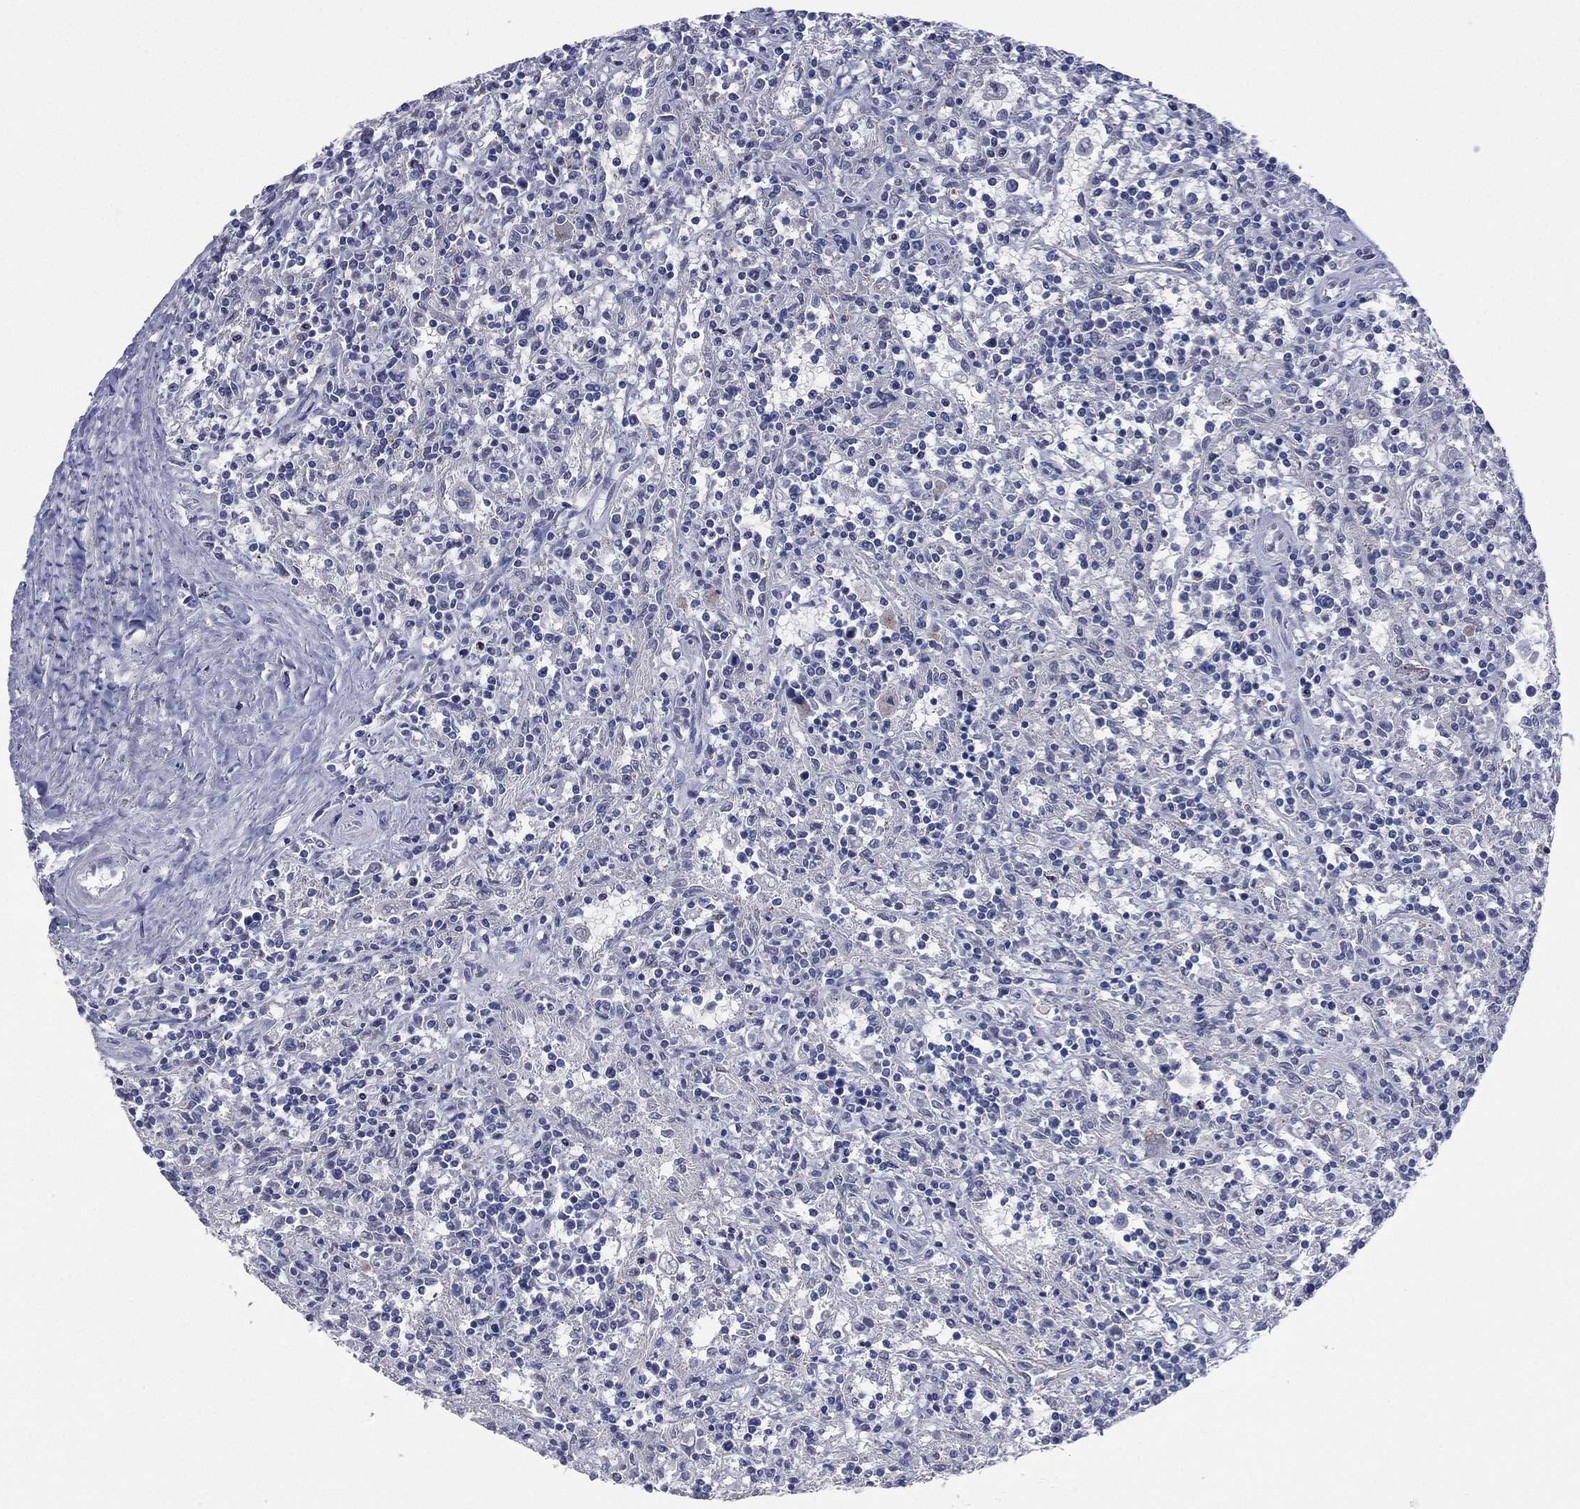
{"staining": {"intensity": "negative", "quantity": "none", "location": "none"}, "tissue": "lymphoma", "cell_type": "Tumor cells", "image_type": "cancer", "snomed": [{"axis": "morphology", "description": "Malignant lymphoma, non-Hodgkin's type, Low grade"}, {"axis": "topography", "description": "Spleen"}], "caption": "Tumor cells are negative for brown protein staining in lymphoma. Nuclei are stained in blue.", "gene": "AKAP3", "patient": {"sex": "male", "age": 62}}